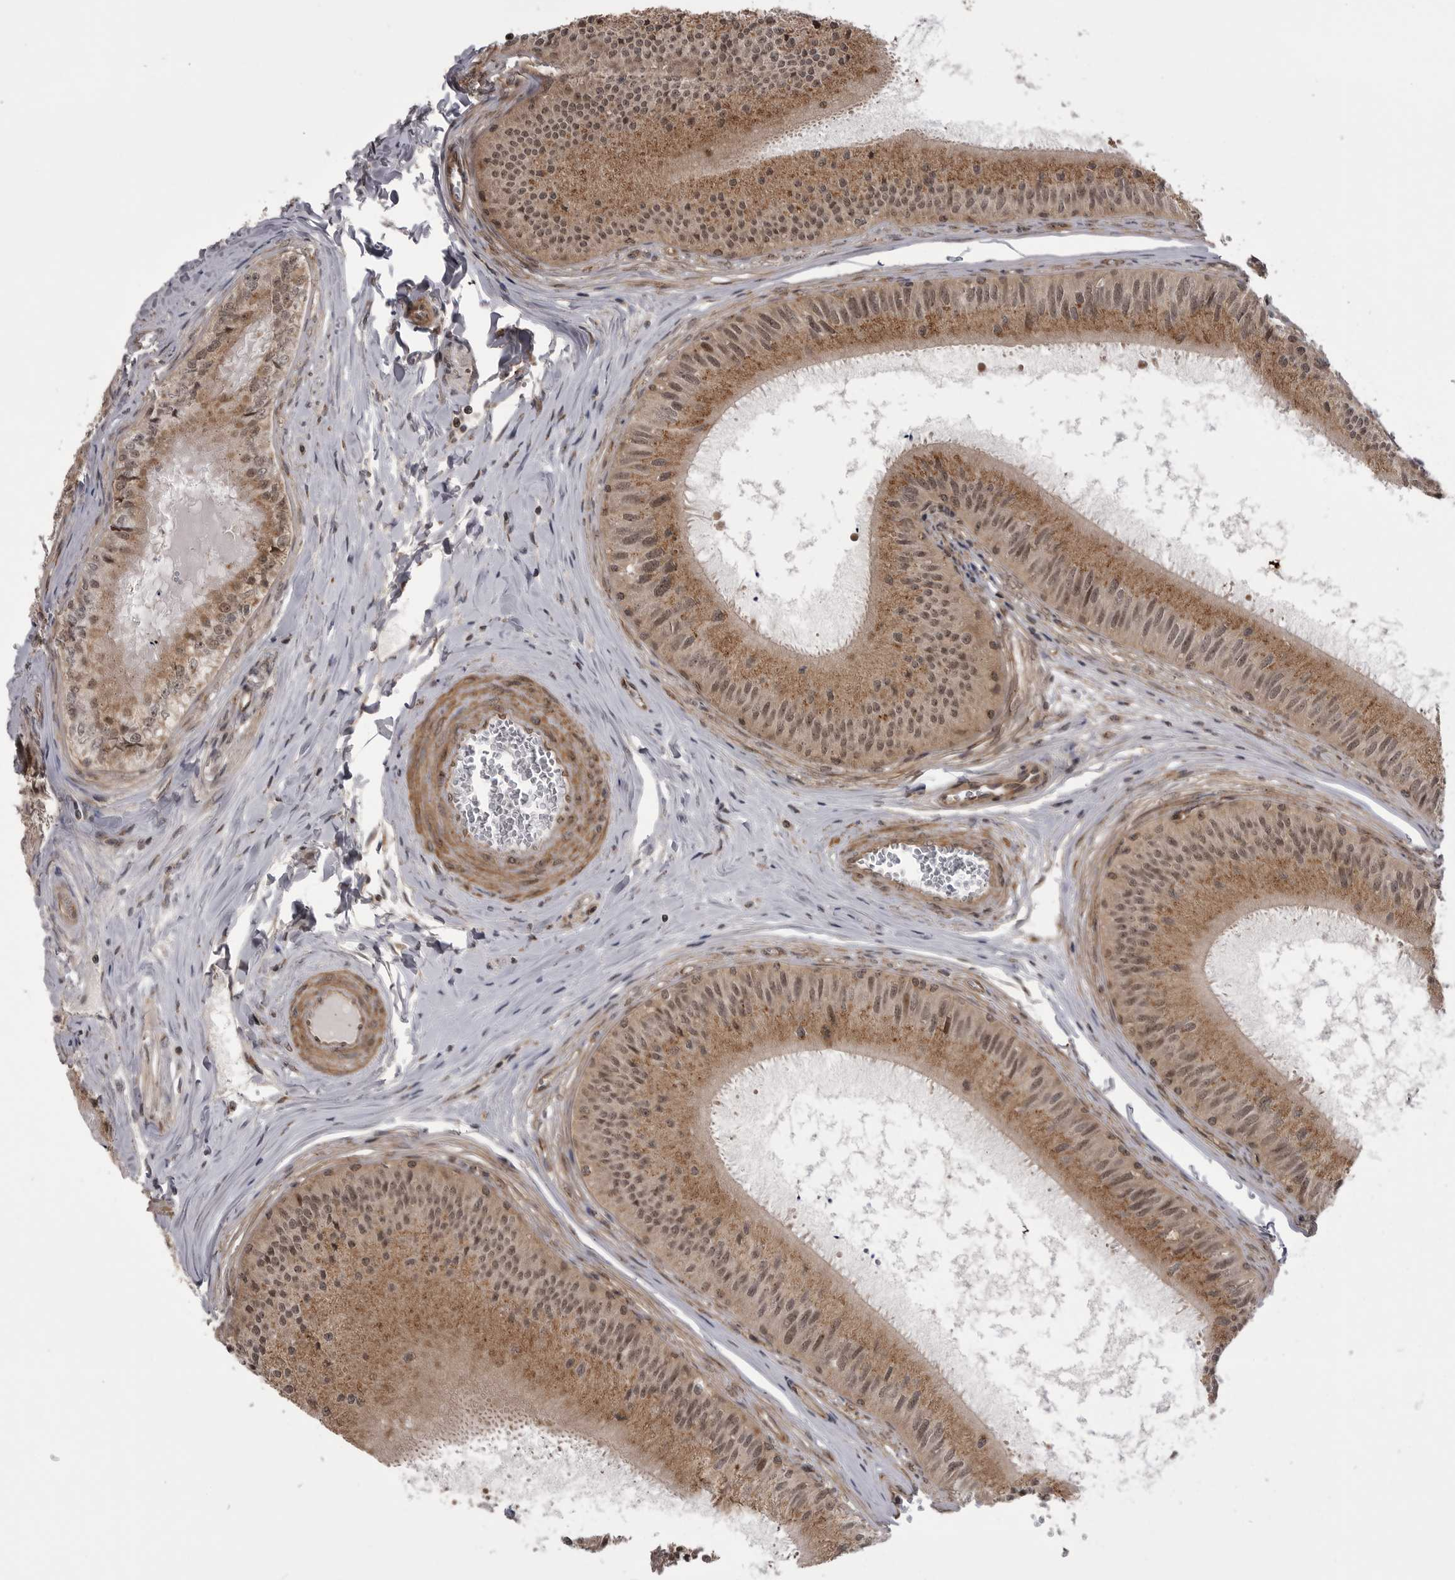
{"staining": {"intensity": "moderate", "quantity": ">75%", "location": "cytoplasmic/membranous,nuclear"}, "tissue": "epididymis", "cell_type": "Glandular cells", "image_type": "normal", "snomed": [{"axis": "morphology", "description": "Normal tissue, NOS"}, {"axis": "topography", "description": "Epididymis"}], "caption": "A photomicrograph of human epididymis stained for a protein reveals moderate cytoplasmic/membranous,nuclear brown staining in glandular cells.", "gene": "PDCL", "patient": {"sex": "male", "age": 31}}